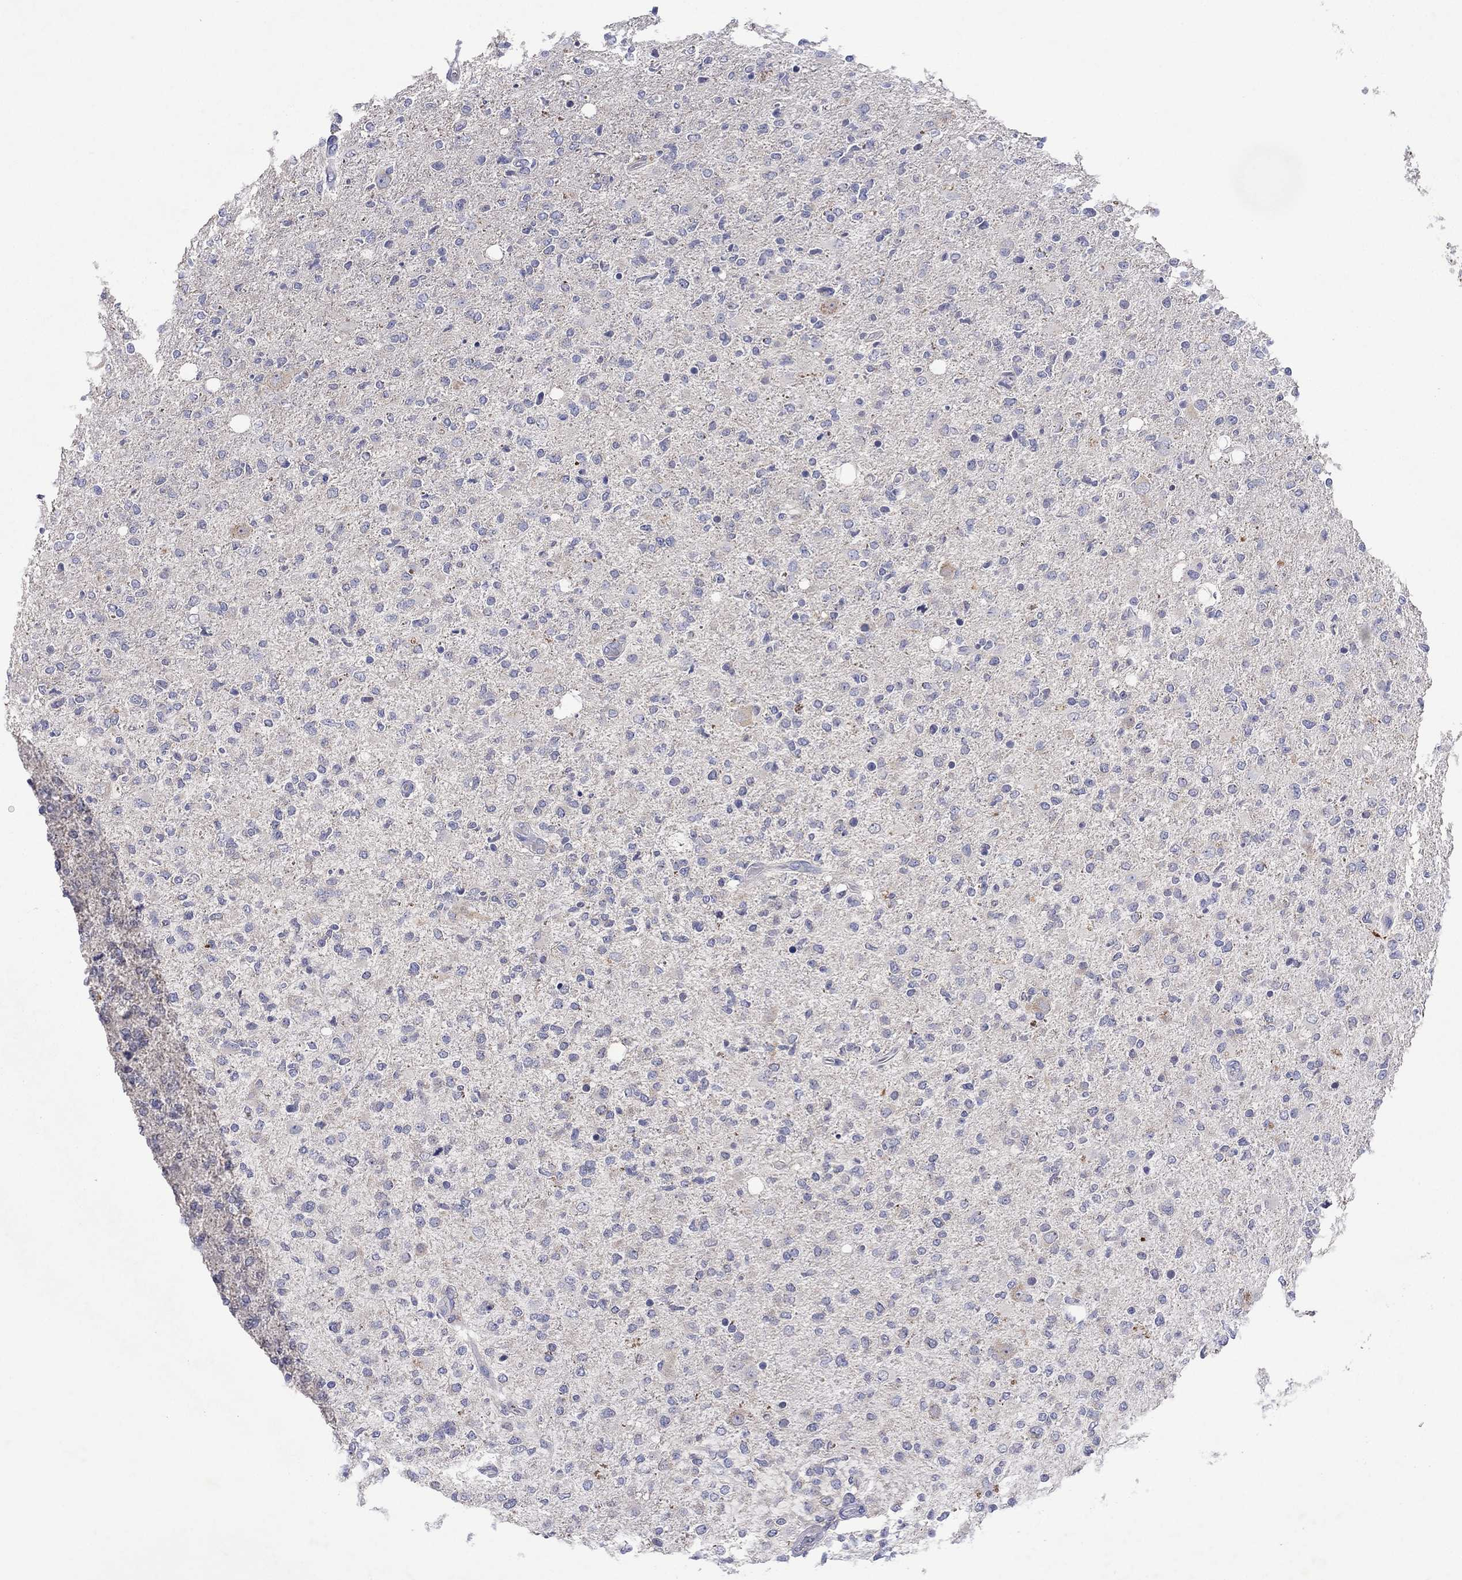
{"staining": {"intensity": "negative", "quantity": "none", "location": "none"}, "tissue": "glioma", "cell_type": "Tumor cells", "image_type": "cancer", "snomed": [{"axis": "morphology", "description": "Glioma, malignant, High grade"}, {"axis": "topography", "description": "Cerebral cortex"}], "caption": "Photomicrograph shows no significant protein staining in tumor cells of glioma.", "gene": "HDC", "patient": {"sex": "male", "age": 70}}